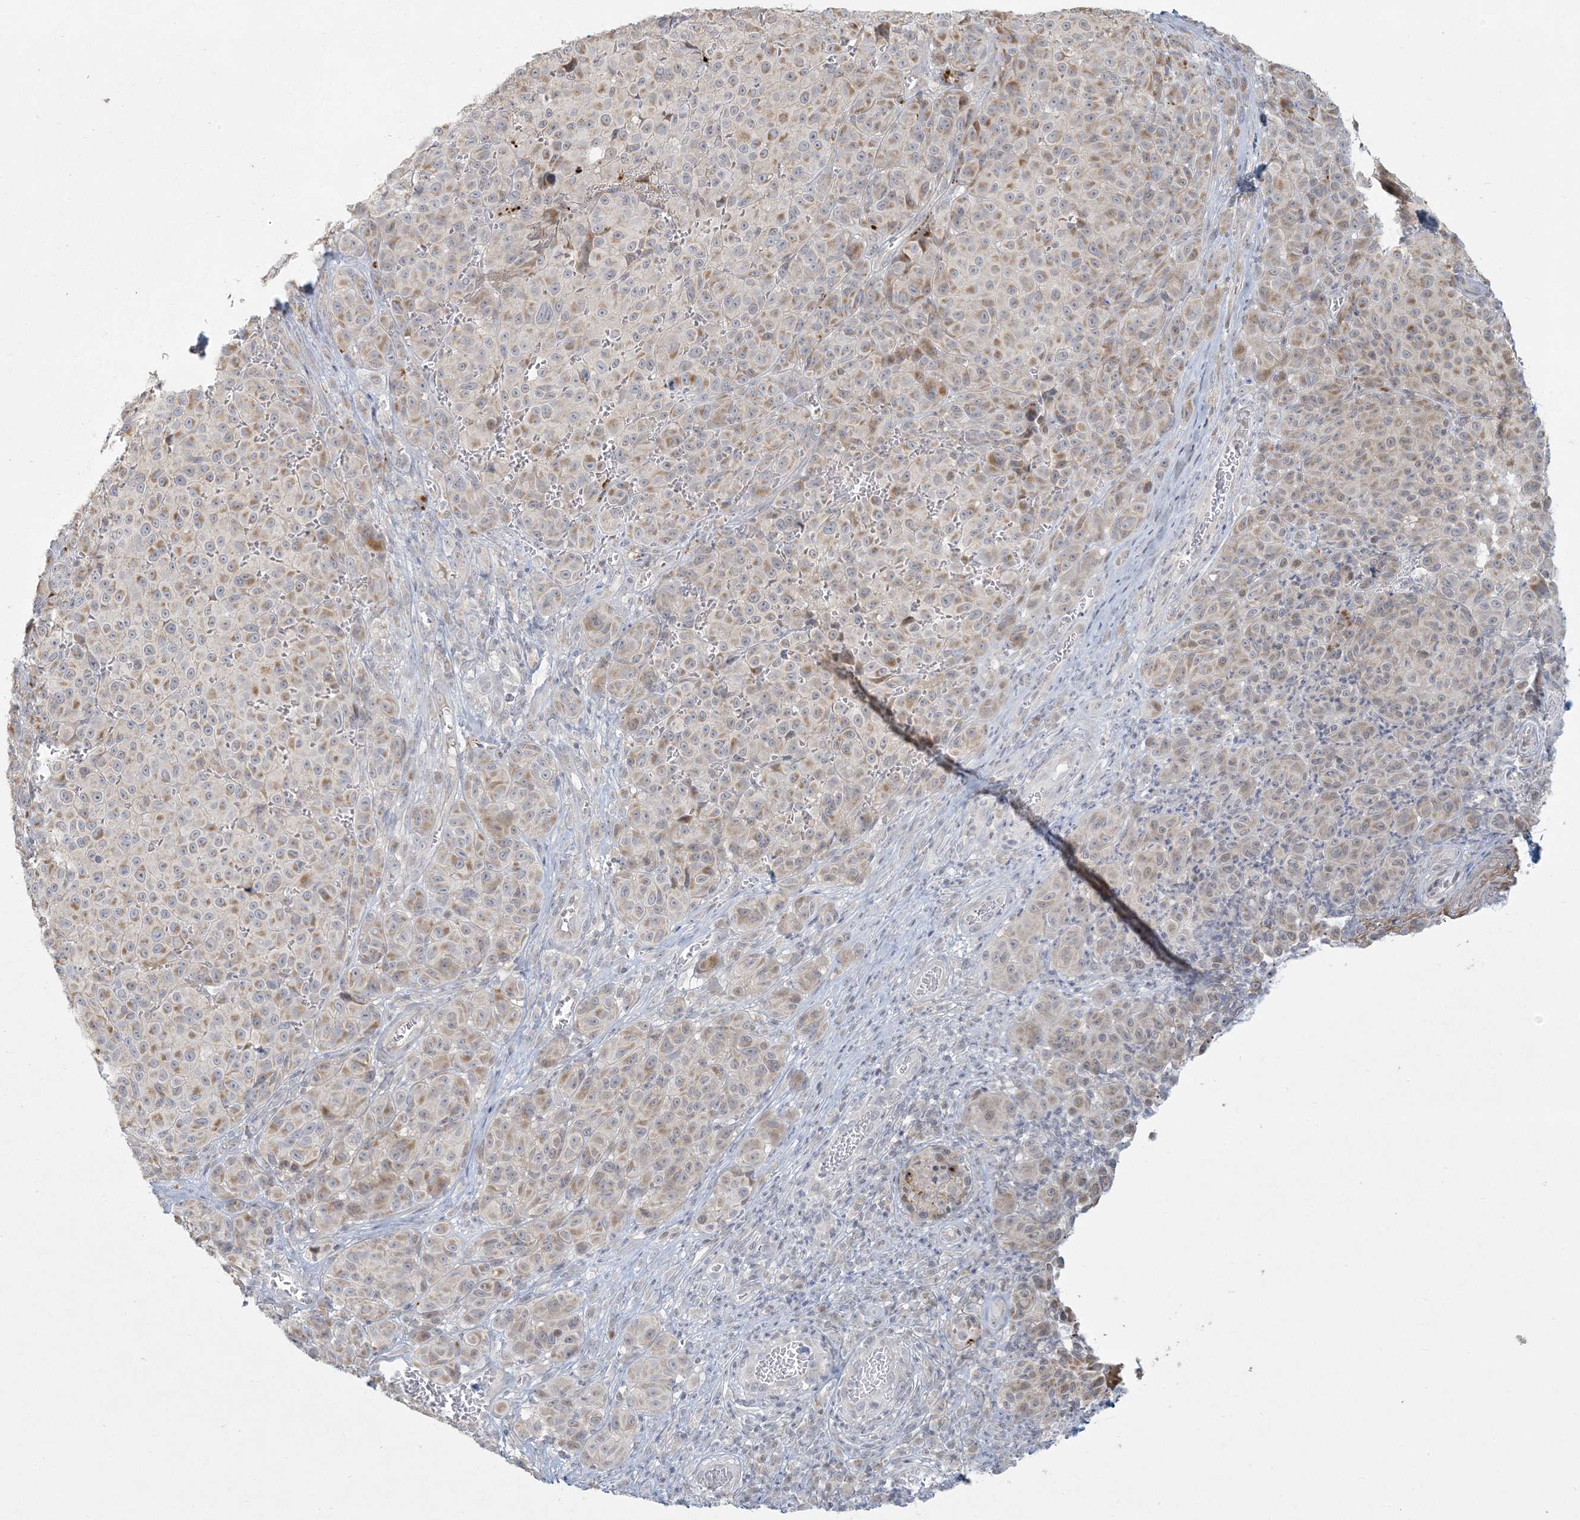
{"staining": {"intensity": "weak", "quantity": "25%-75%", "location": "cytoplasmic/membranous"}, "tissue": "melanoma", "cell_type": "Tumor cells", "image_type": "cancer", "snomed": [{"axis": "morphology", "description": "Malignant melanoma, NOS"}, {"axis": "topography", "description": "Skin"}], "caption": "Immunohistochemistry photomicrograph of human melanoma stained for a protein (brown), which displays low levels of weak cytoplasmic/membranous expression in approximately 25%-75% of tumor cells.", "gene": "MCAT", "patient": {"sex": "male", "age": 73}}